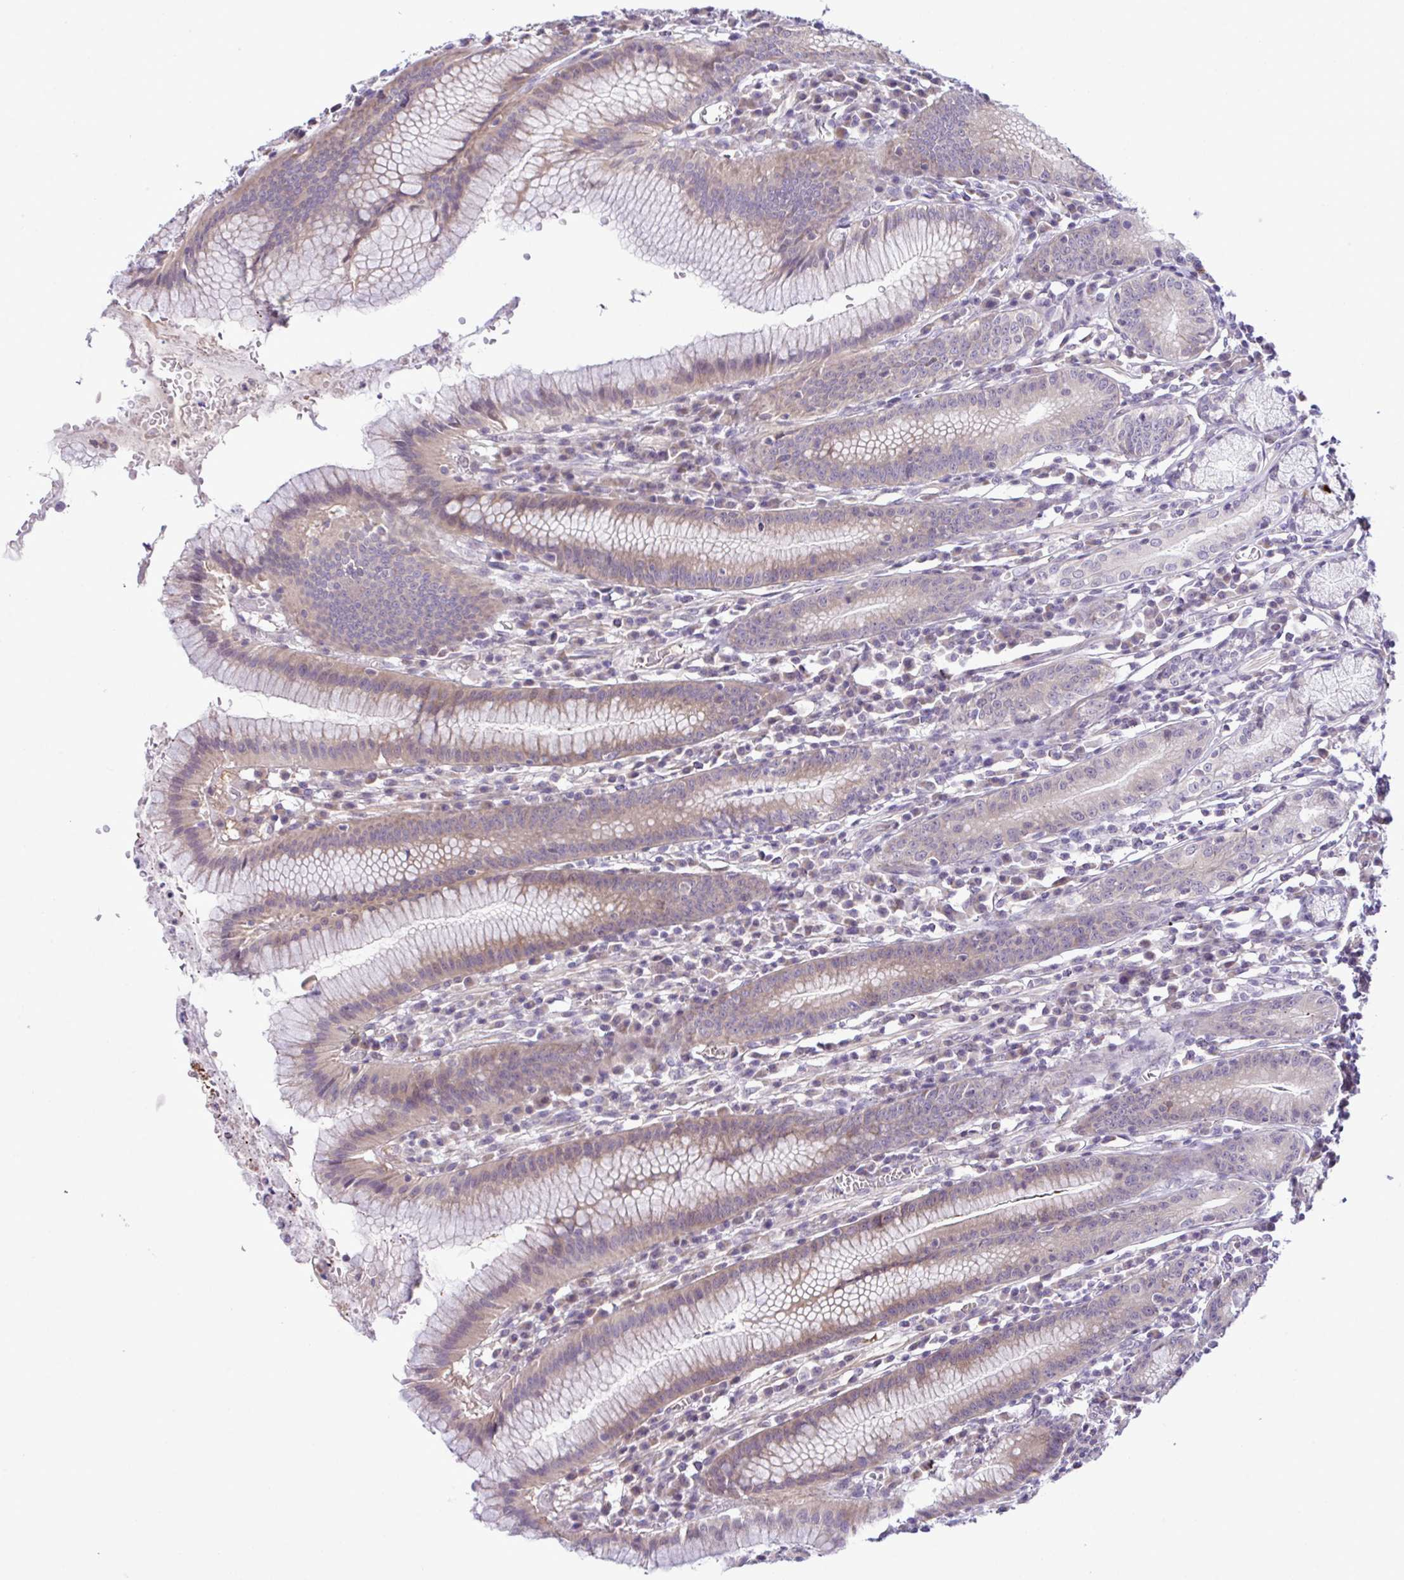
{"staining": {"intensity": "weak", "quantity": ">75%", "location": "cytoplasmic/membranous"}, "tissue": "stomach", "cell_type": "Glandular cells", "image_type": "normal", "snomed": [{"axis": "morphology", "description": "Normal tissue, NOS"}, {"axis": "topography", "description": "Stomach"}], "caption": "About >75% of glandular cells in unremarkable stomach exhibit weak cytoplasmic/membranous protein positivity as visualized by brown immunohistochemical staining.", "gene": "SYNPO2L", "patient": {"sex": "male", "age": 55}}